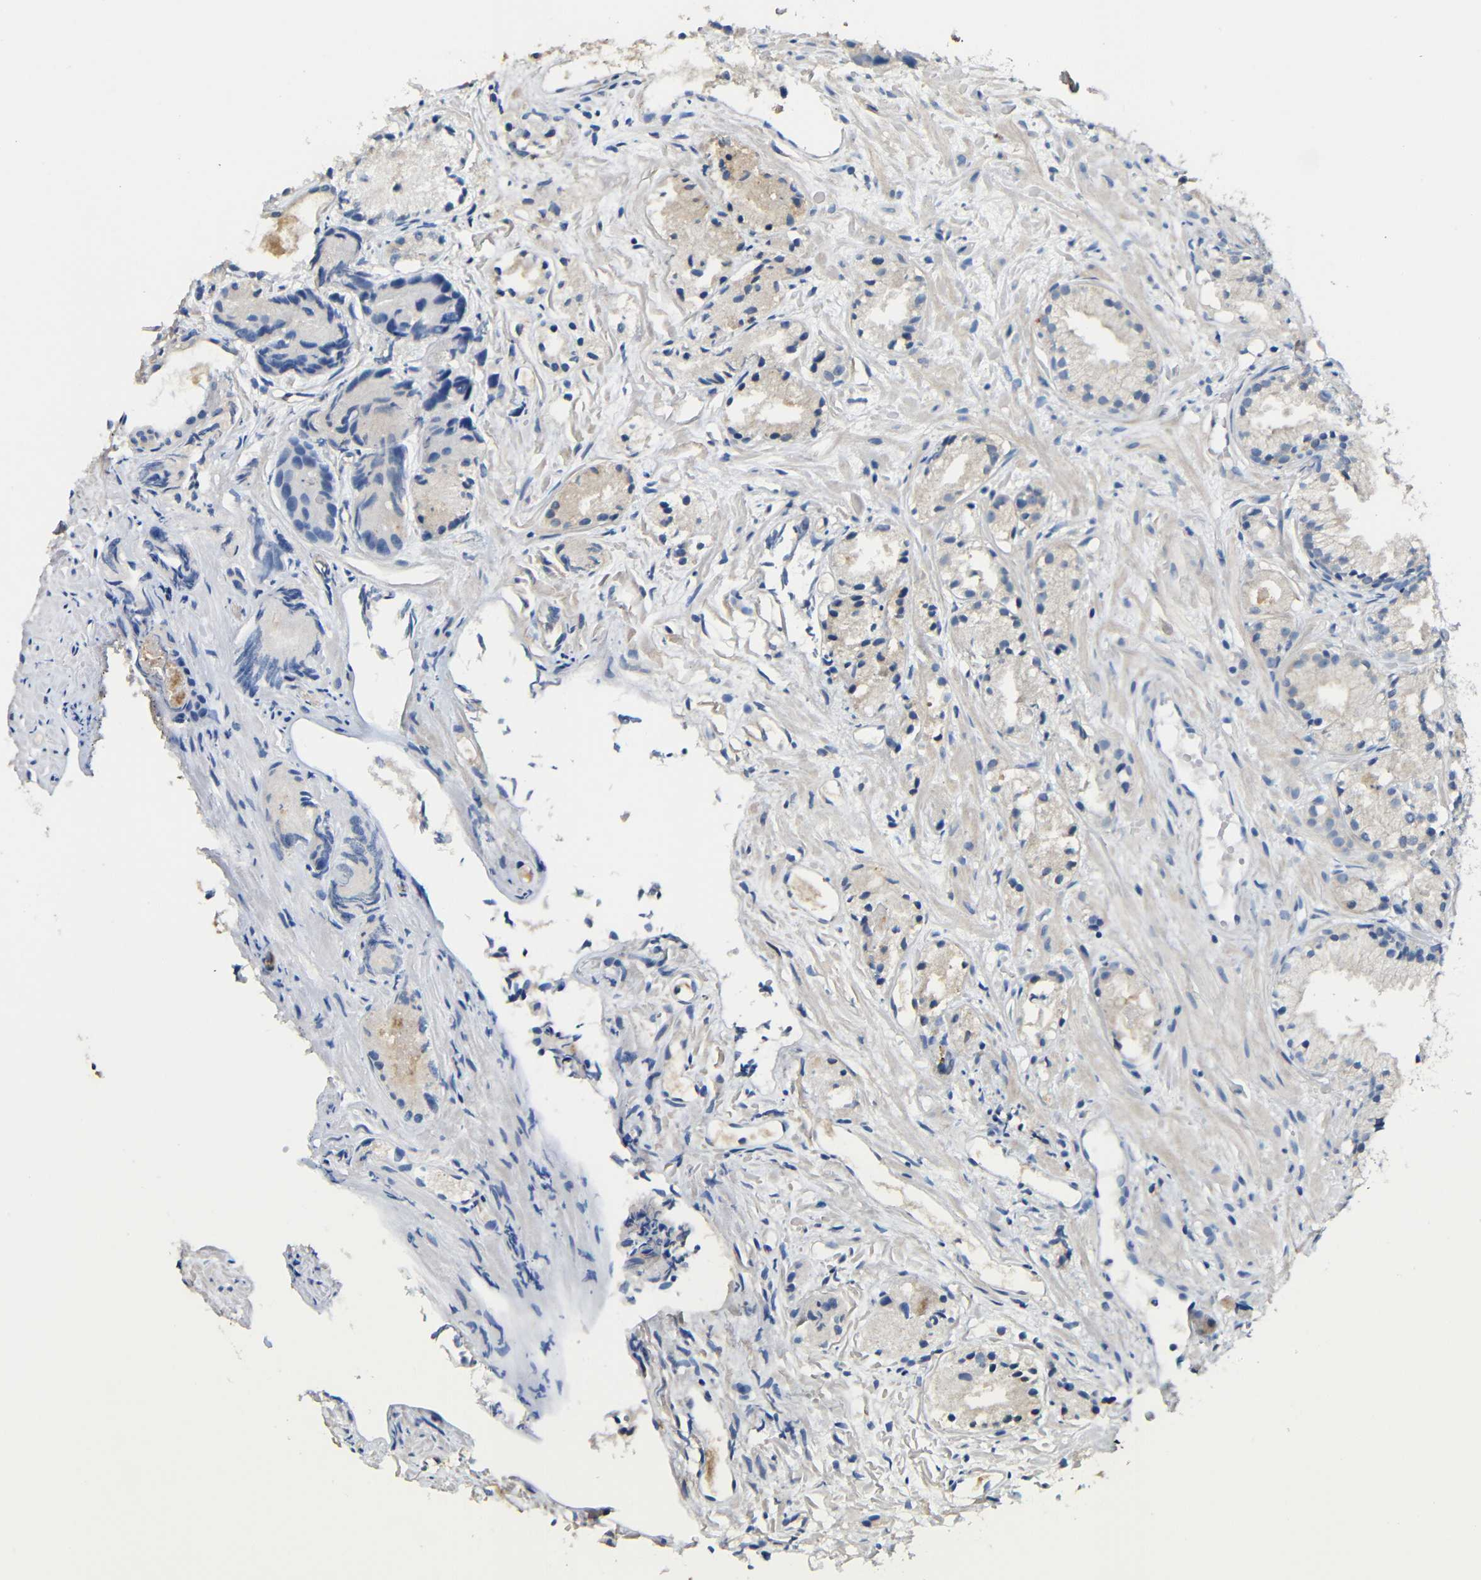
{"staining": {"intensity": "weak", "quantity": "<25%", "location": "cytoplasmic/membranous"}, "tissue": "prostate cancer", "cell_type": "Tumor cells", "image_type": "cancer", "snomed": [{"axis": "morphology", "description": "Adenocarcinoma, Low grade"}, {"axis": "topography", "description": "Prostate"}], "caption": "Immunohistochemistry (IHC) image of neoplastic tissue: human prostate cancer stained with DAB (3,3'-diaminobenzidine) demonstrates no significant protein positivity in tumor cells. (IHC, brightfield microscopy, high magnification).", "gene": "ACKR2", "patient": {"sex": "male", "age": 72}}